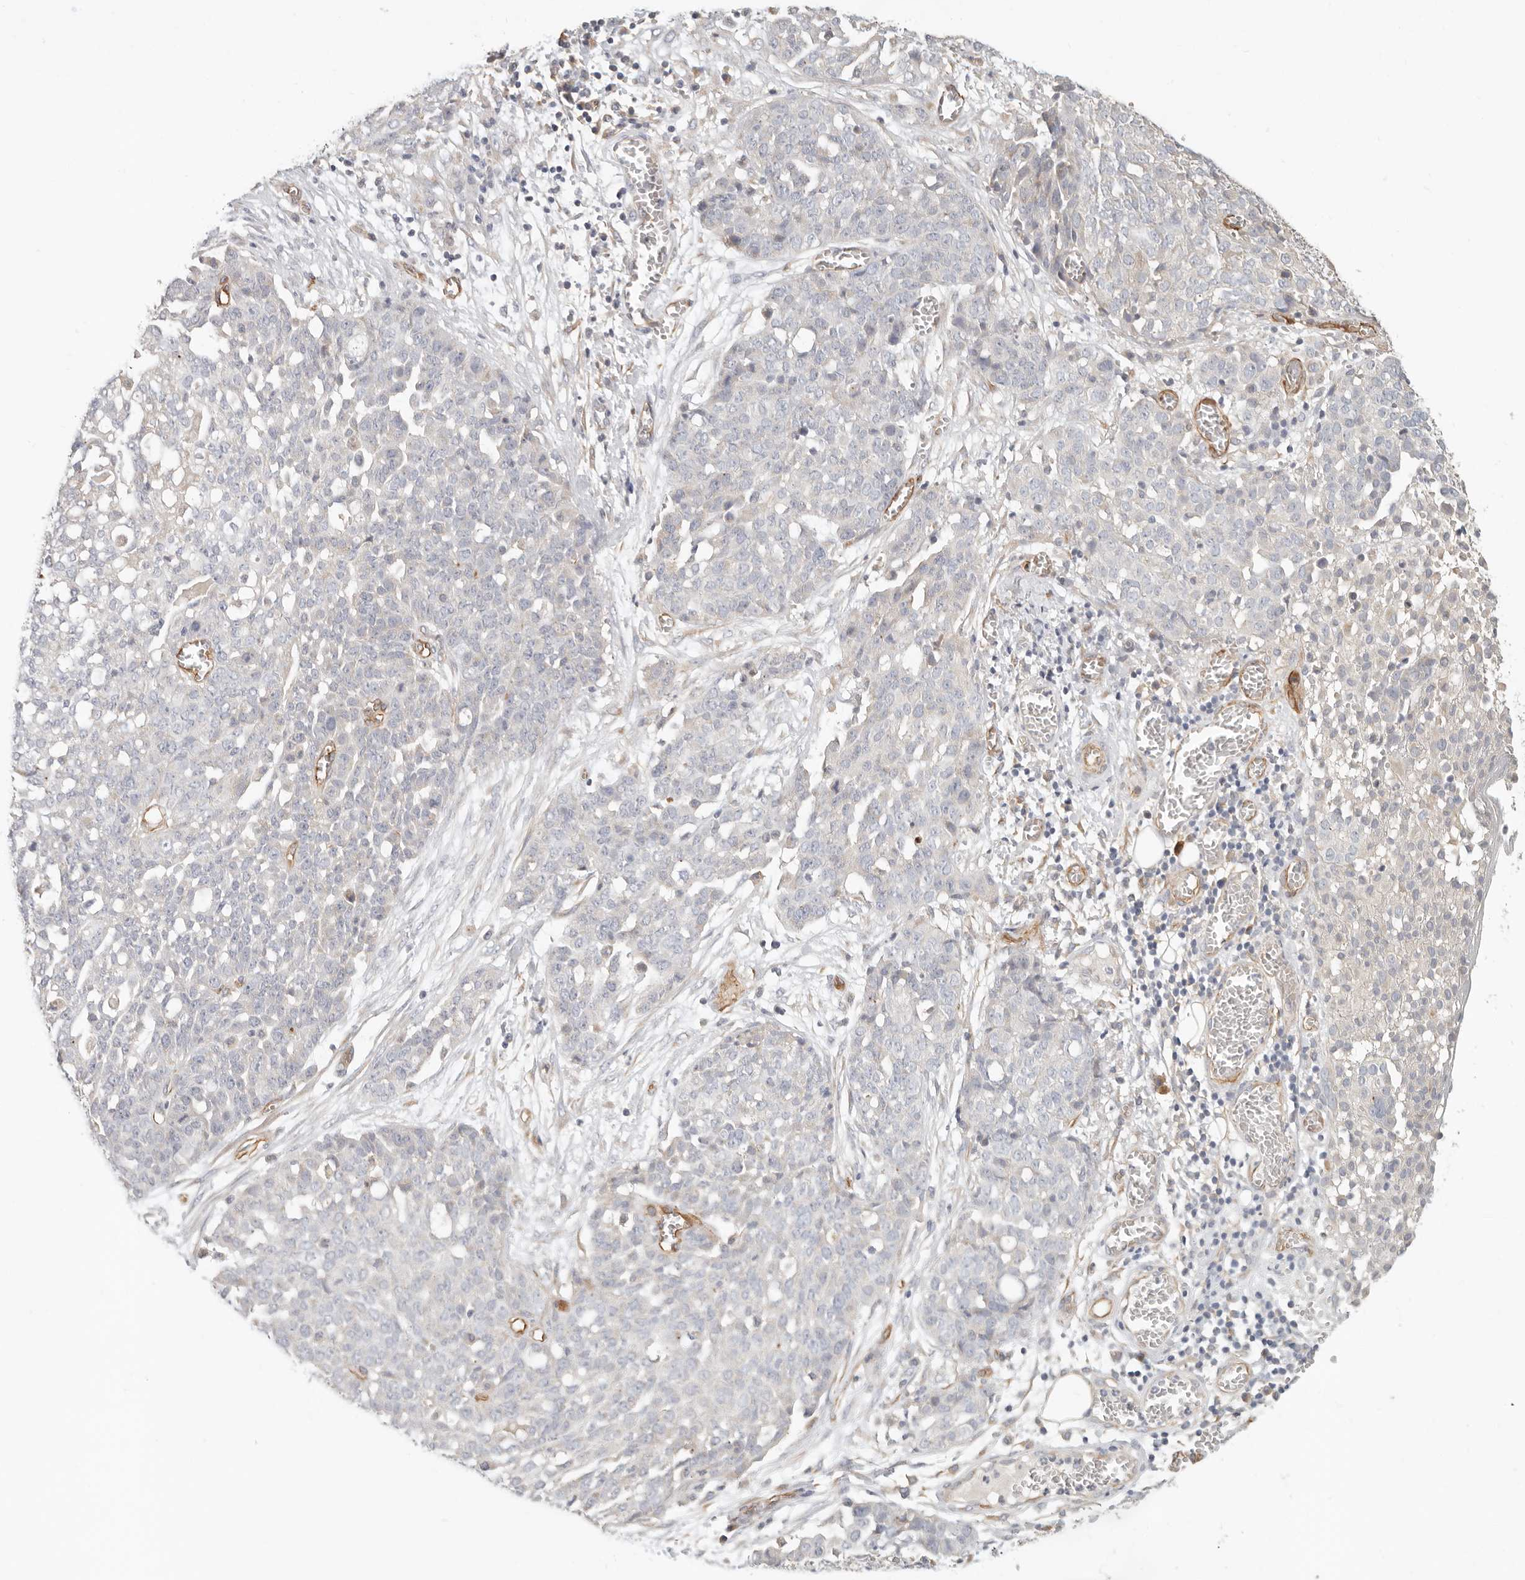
{"staining": {"intensity": "negative", "quantity": "none", "location": "none"}, "tissue": "ovarian cancer", "cell_type": "Tumor cells", "image_type": "cancer", "snomed": [{"axis": "morphology", "description": "Cystadenocarcinoma, serous, NOS"}, {"axis": "topography", "description": "Soft tissue"}, {"axis": "topography", "description": "Ovary"}], "caption": "A high-resolution micrograph shows IHC staining of ovarian cancer, which exhibits no significant positivity in tumor cells. Brightfield microscopy of immunohistochemistry (IHC) stained with DAB (brown) and hematoxylin (blue), captured at high magnification.", "gene": "SPRING1", "patient": {"sex": "female", "age": 57}}